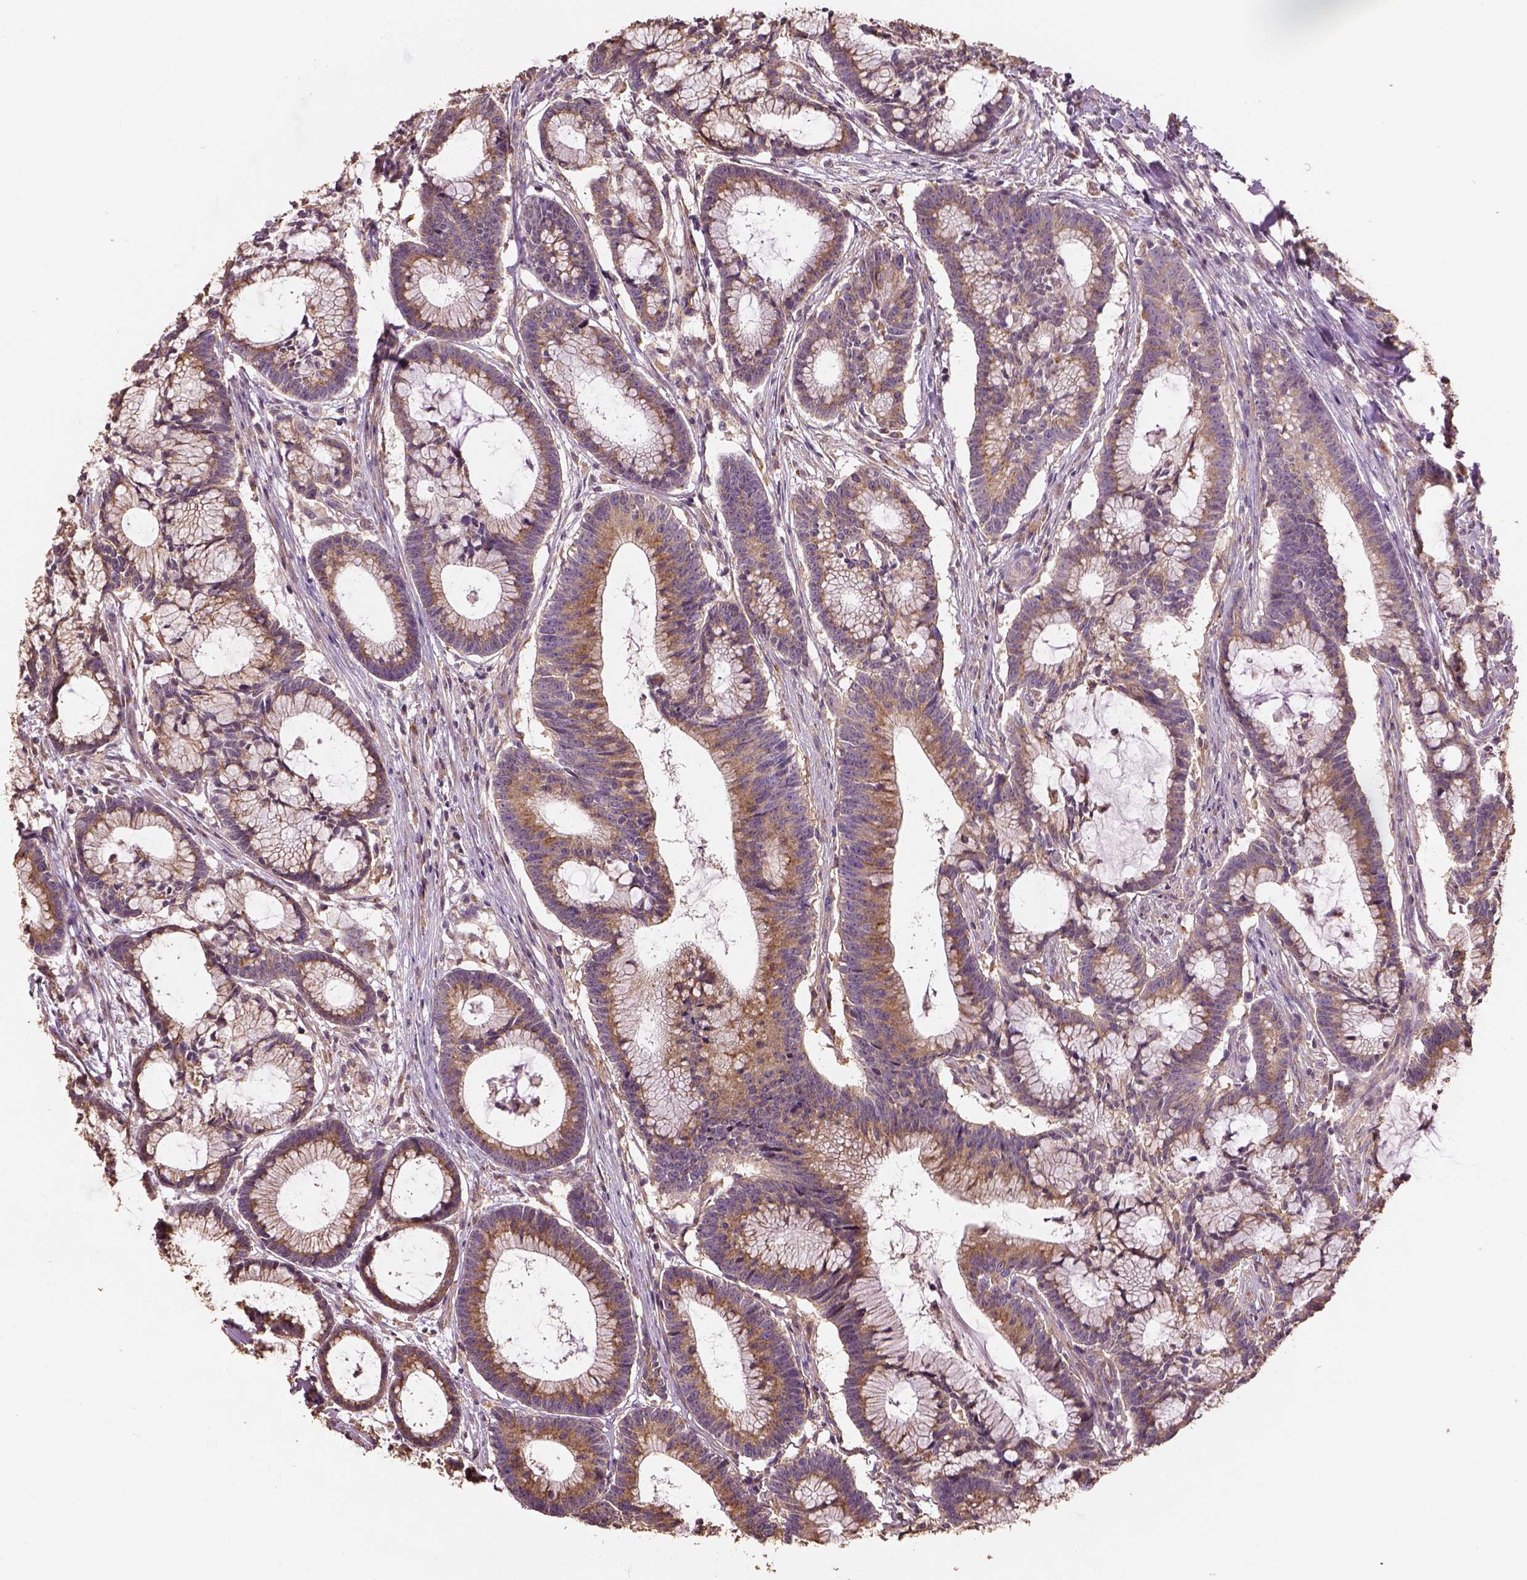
{"staining": {"intensity": "moderate", "quantity": ">75%", "location": "cytoplasmic/membranous"}, "tissue": "colorectal cancer", "cell_type": "Tumor cells", "image_type": "cancer", "snomed": [{"axis": "morphology", "description": "Adenocarcinoma, NOS"}, {"axis": "topography", "description": "Colon"}], "caption": "Immunohistochemistry (DAB) staining of colorectal adenocarcinoma shows moderate cytoplasmic/membranous protein staining in approximately >75% of tumor cells.", "gene": "AP1B1", "patient": {"sex": "female", "age": 78}}